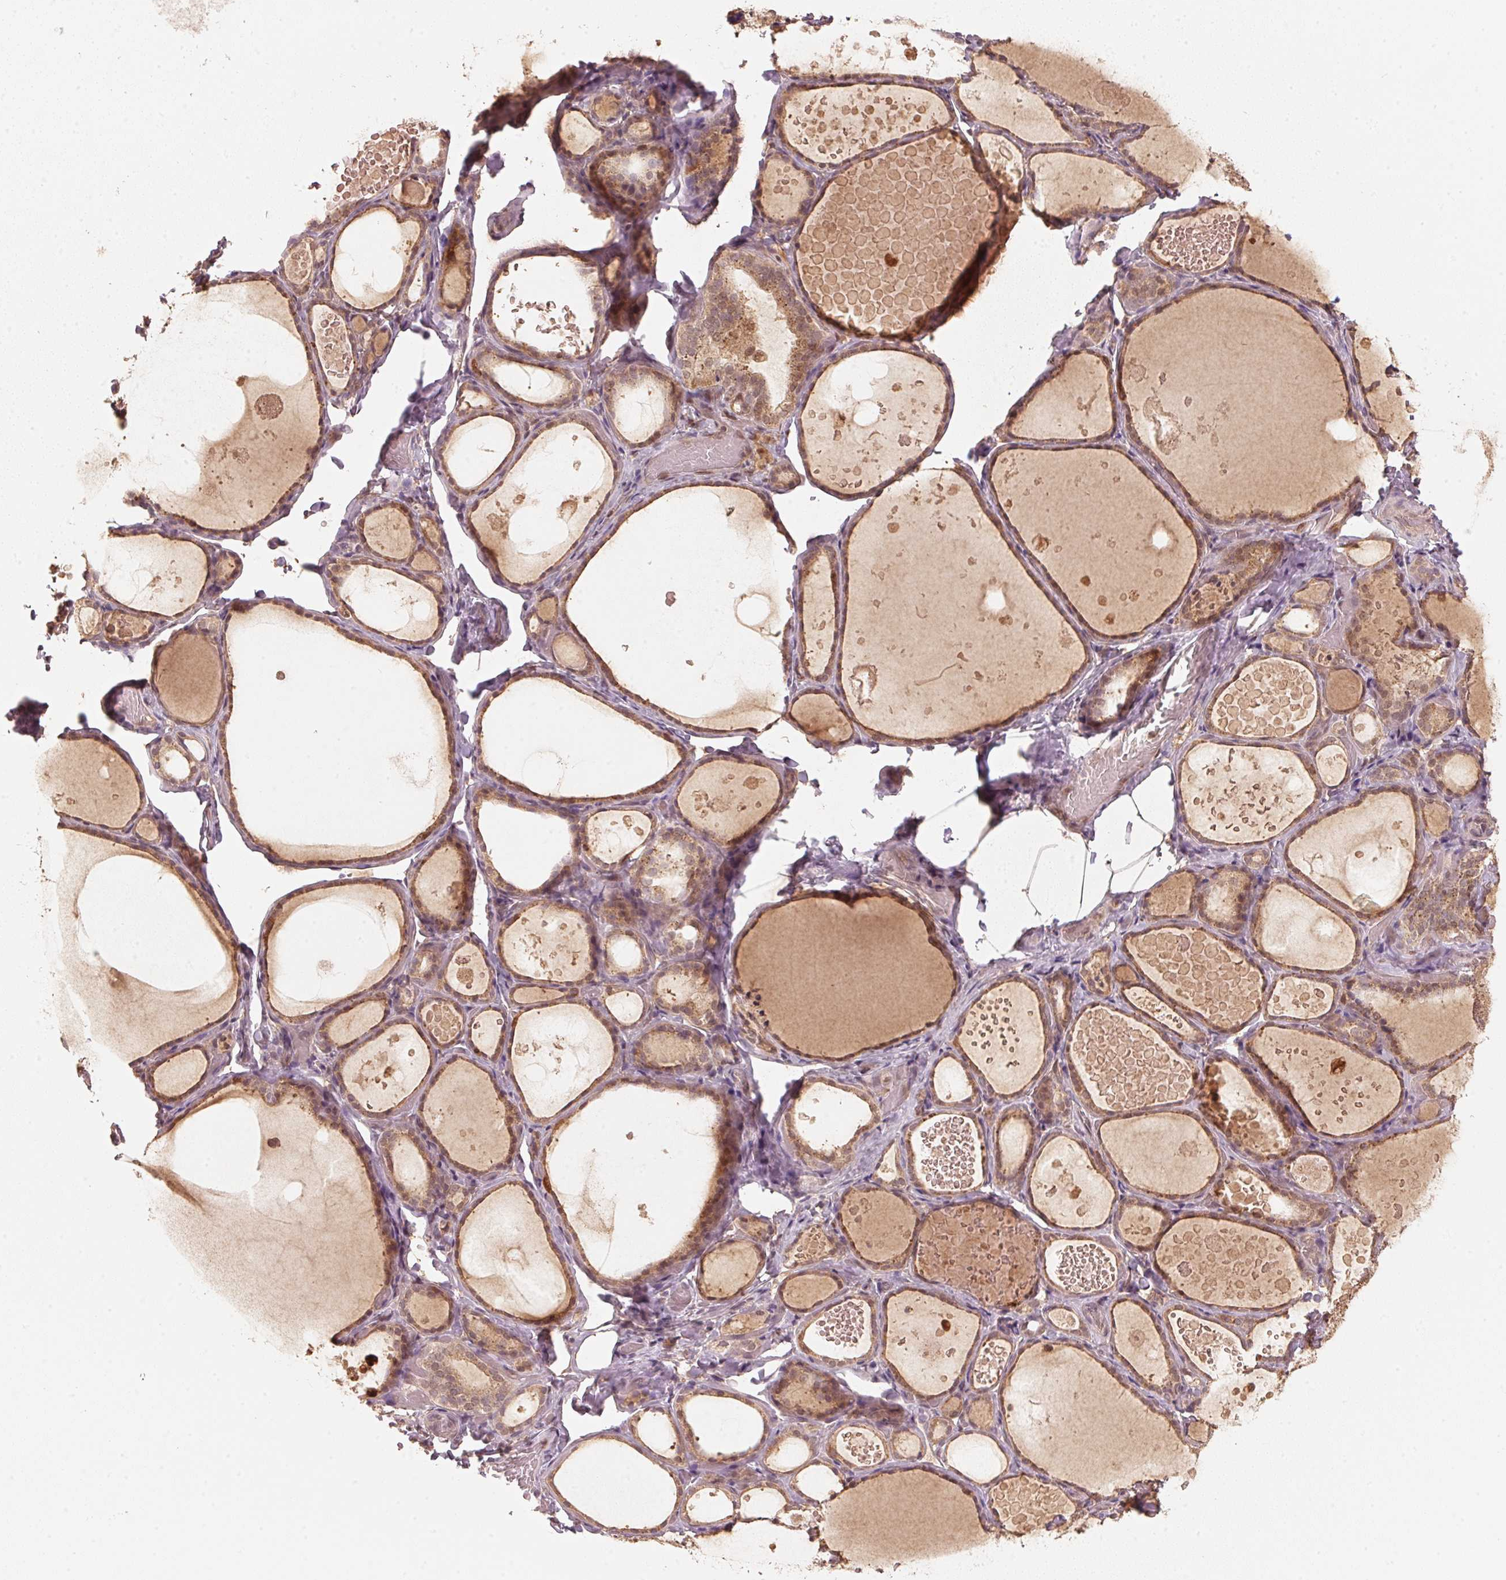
{"staining": {"intensity": "moderate", "quantity": ">75%", "location": "cytoplasmic/membranous"}, "tissue": "thyroid gland", "cell_type": "Glandular cells", "image_type": "normal", "snomed": [{"axis": "morphology", "description": "Normal tissue, NOS"}, {"axis": "topography", "description": "Thyroid gland"}], "caption": "This histopathology image exhibits IHC staining of unremarkable thyroid gland, with medium moderate cytoplasmic/membranous staining in approximately >75% of glandular cells.", "gene": "C2orf73", "patient": {"sex": "female", "age": 56}}